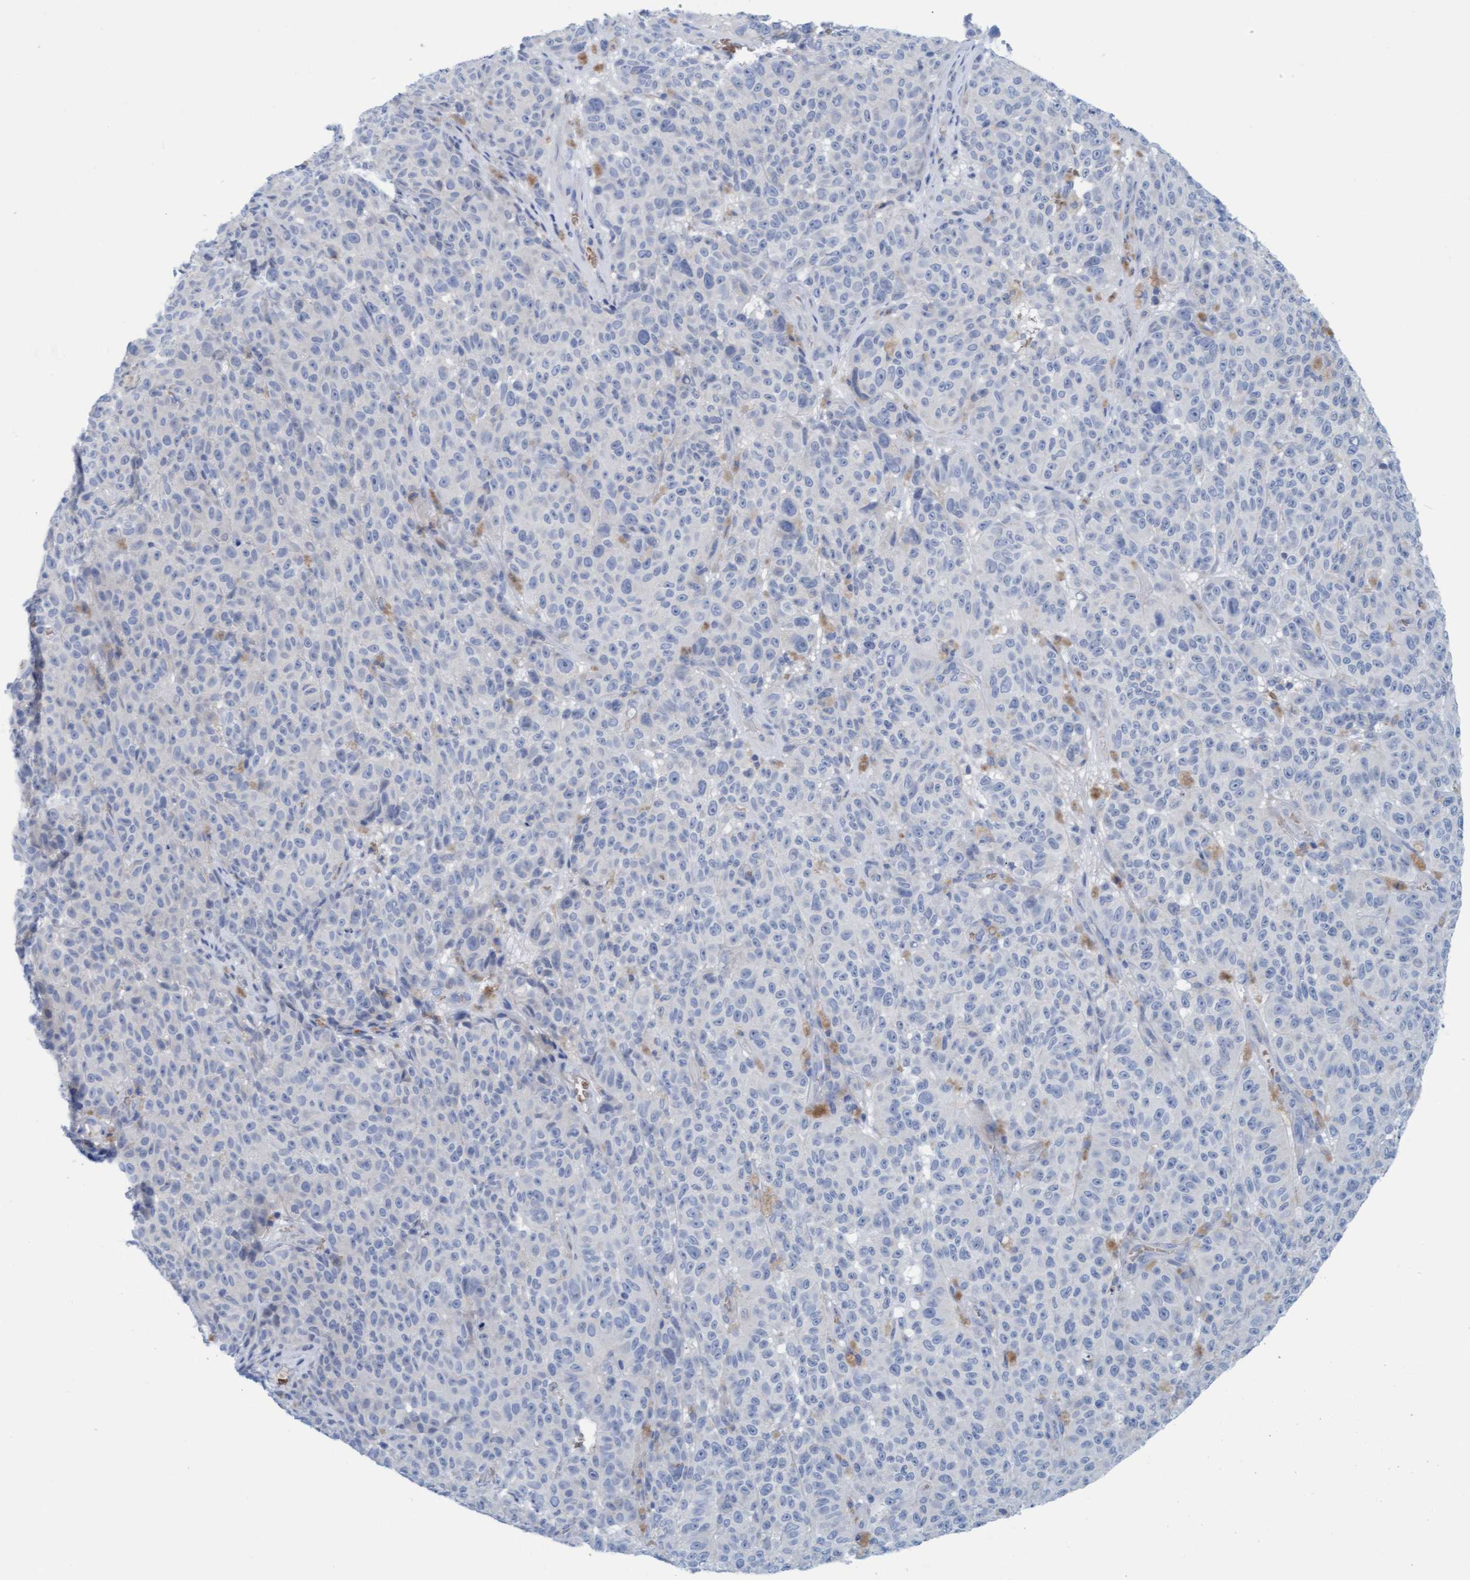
{"staining": {"intensity": "negative", "quantity": "none", "location": "none"}, "tissue": "melanoma", "cell_type": "Tumor cells", "image_type": "cancer", "snomed": [{"axis": "morphology", "description": "Malignant melanoma, NOS"}, {"axis": "topography", "description": "Skin"}], "caption": "The micrograph reveals no staining of tumor cells in melanoma.", "gene": "P2RX5", "patient": {"sex": "female", "age": 82}}